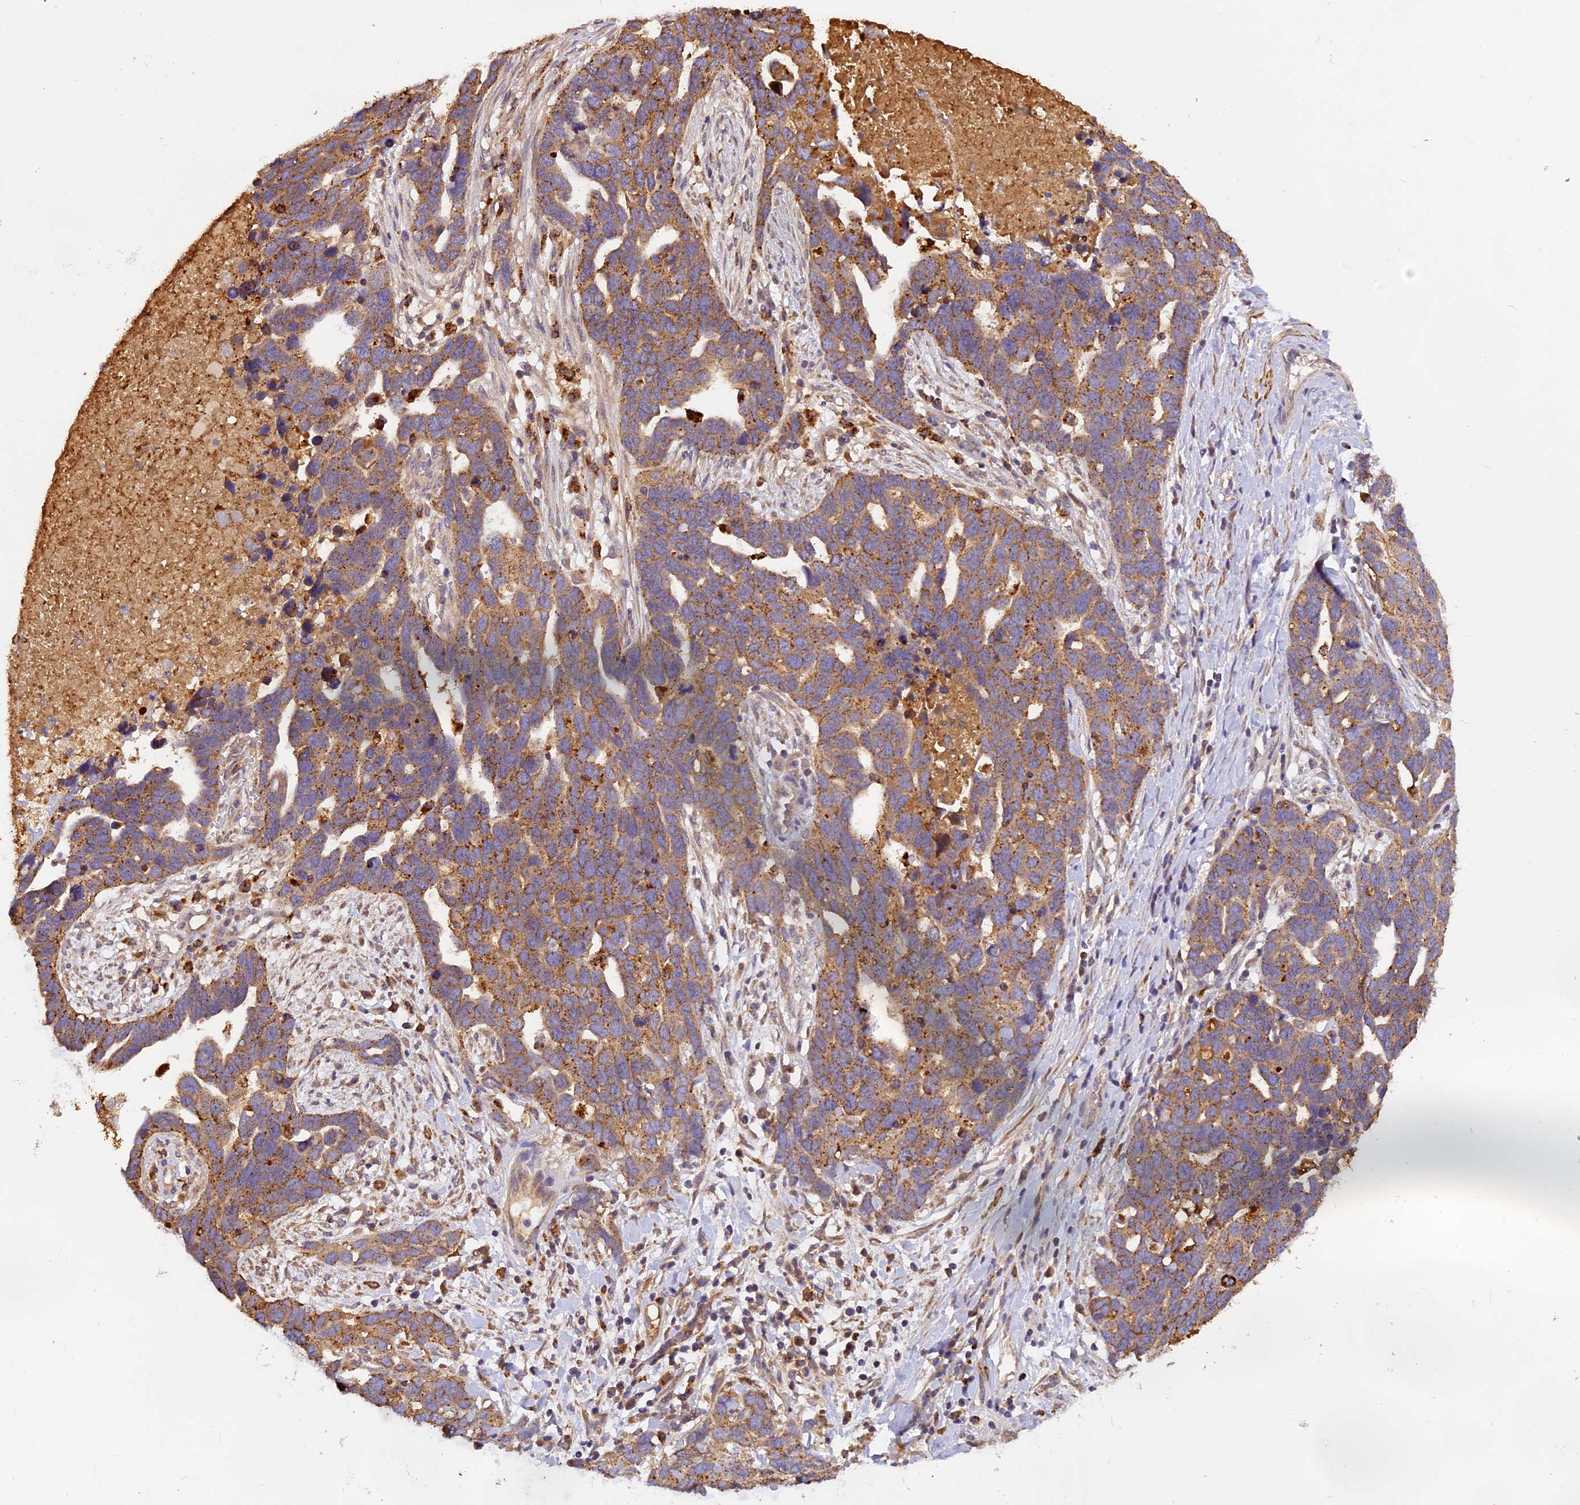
{"staining": {"intensity": "moderate", "quantity": ">75%", "location": "cytoplasmic/membranous"}, "tissue": "ovarian cancer", "cell_type": "Tumor cells", "image_type": "cancer", "snomed": [{"axis": "morphology", "description": "Cystadenocarcinoma, serous, NOS"}, {"axis": "topography", "description": "Ovary"}], "caption": "Brown immunohistochemical staining in human ovarian serous cystadenocarcinoma reveals moderate cytoplasmic/membranous staining in about >75% of tumor cells.", "gene": "COPE", "patient": {"sex": "female", "age": 54}}